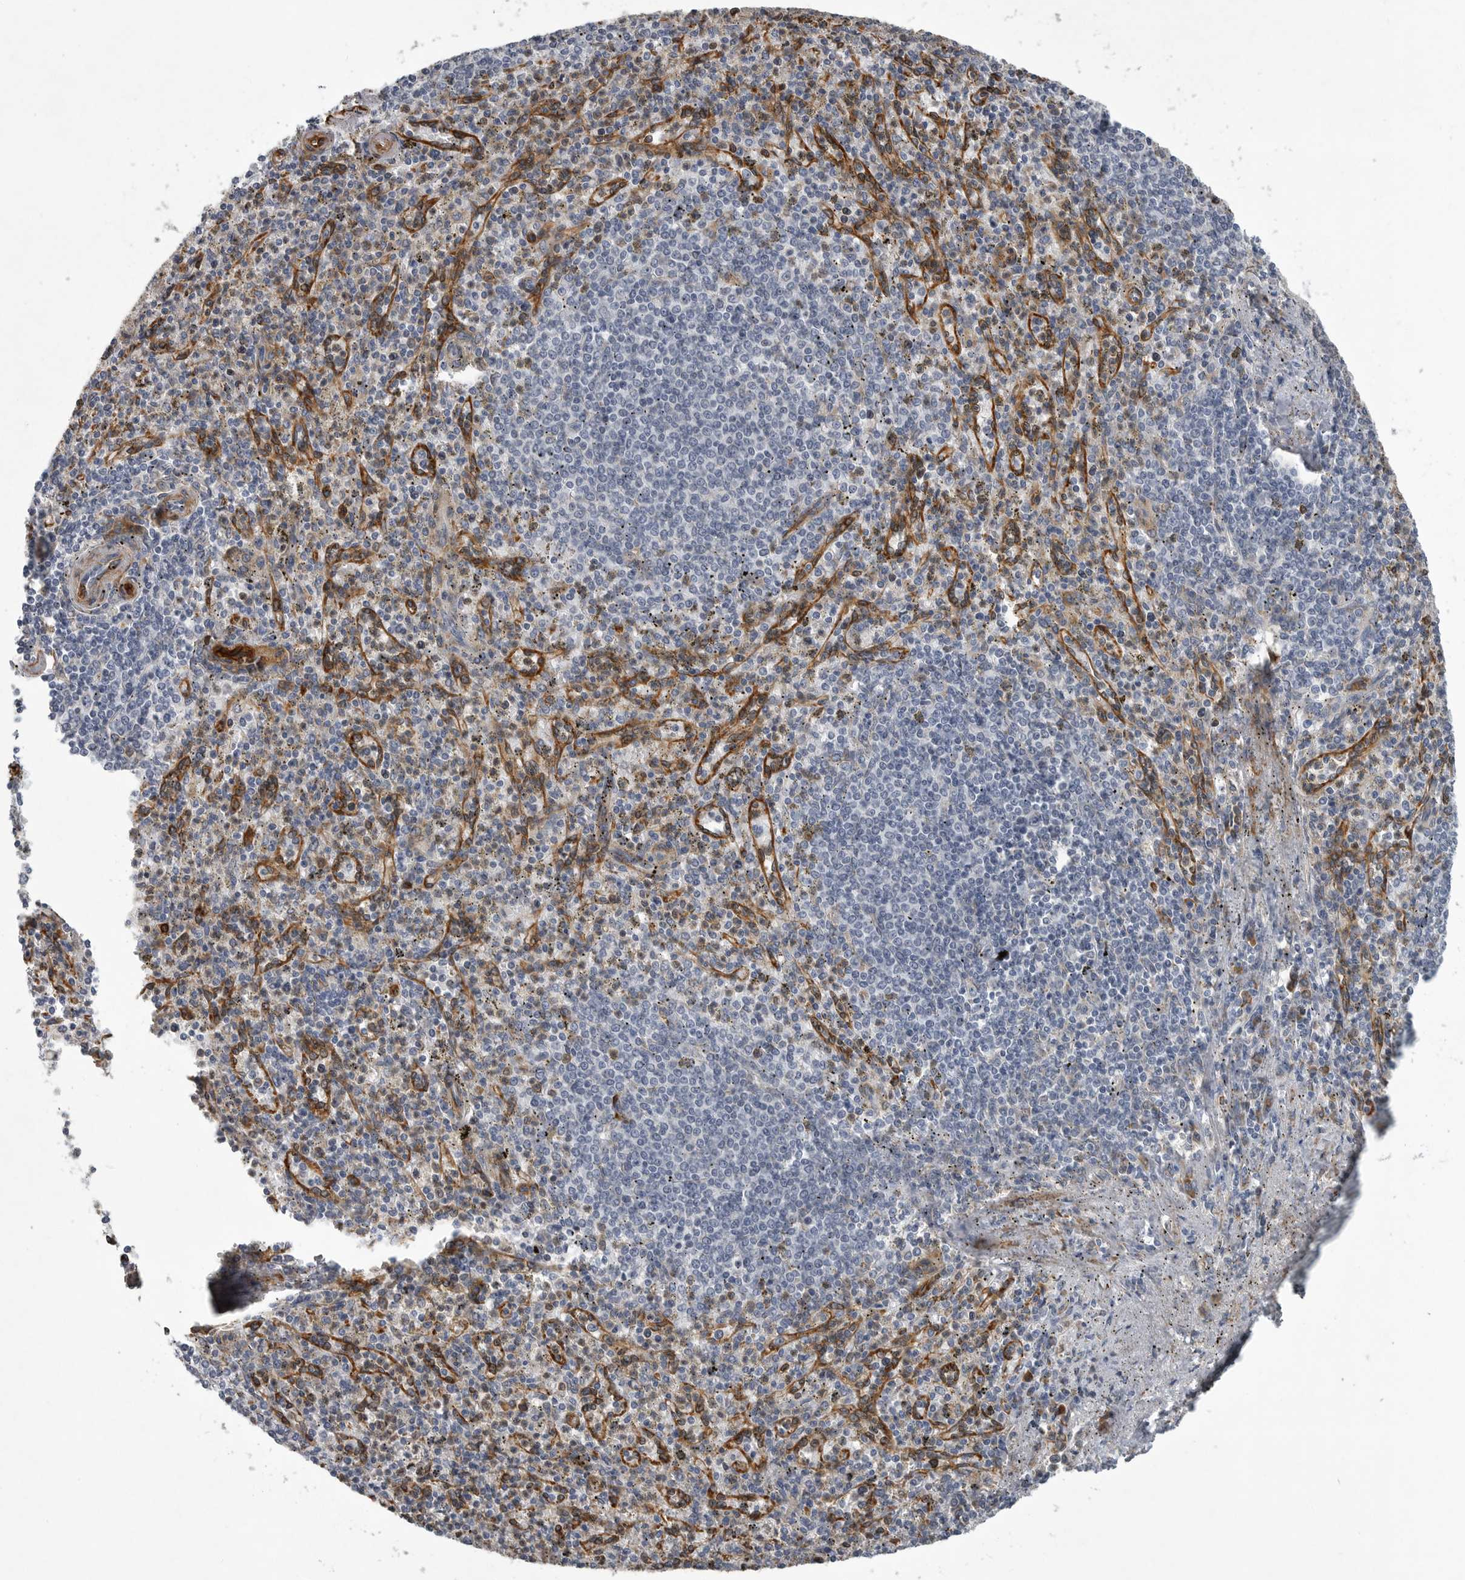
{"staining": {"intensity": "negative", "quantity": "none", "location": "none"}, "tissue": "spleen", "cell_type": "Cells in red pulp", "image_type": "normal", "snomed": [{"axis": "morphology", "description": "Normal tissue, NOS"}, {"axis": "topography", "description": "Spleen"}], "caption": "The micrograph exhibits no staining of cells in red pulp in benign spleen. The staining is performed using DAB brown chromogen with nuclei counter-stained in using hematoxylin.", "gene": "MINPP1", "patient": {"sex": "male", "age": 72}}